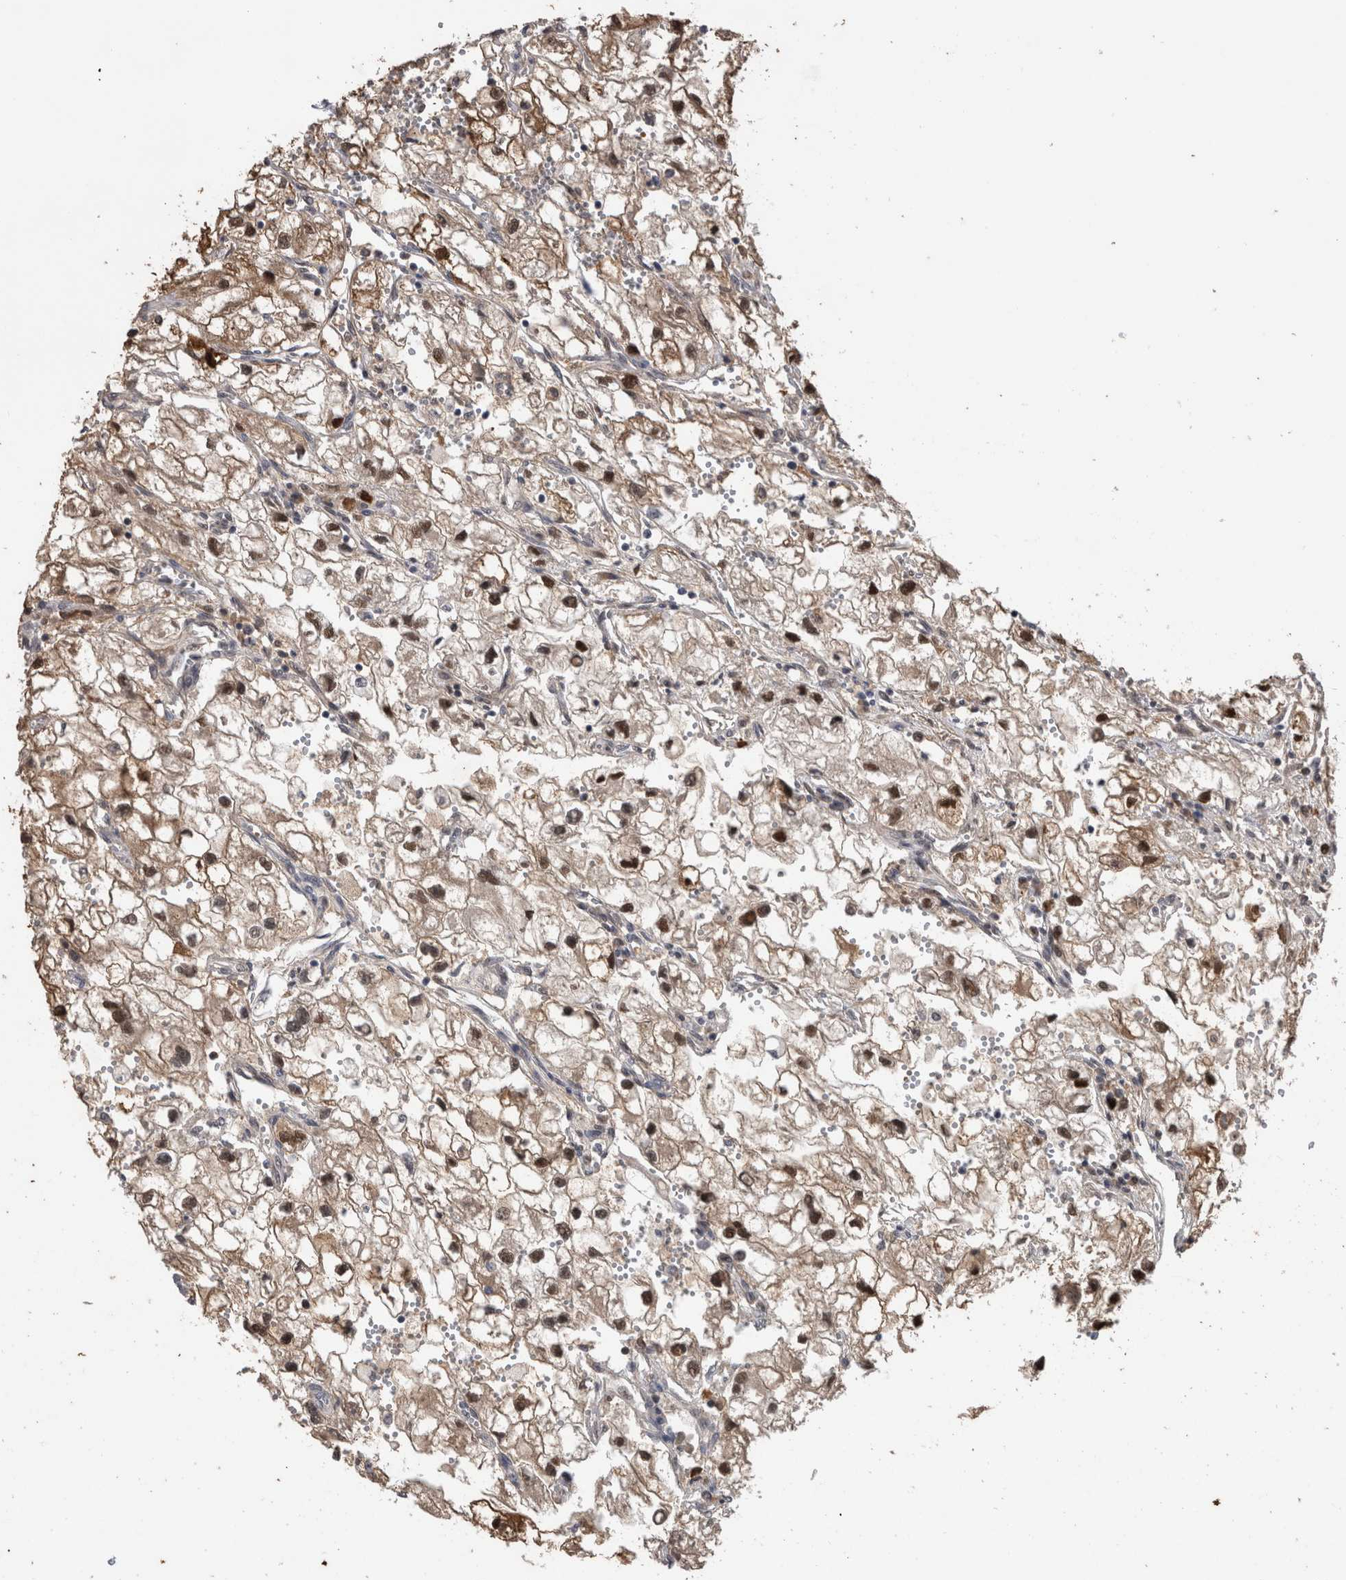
{"staining": {"intensity": "strong", "quantity": ">75%", "location": "cytoplasmic/membranous,nuclear"}, "tissue": "renal cancer", "cell_type": "Tumor cells", "image_type": "cancer", "snomed": [{"axis": "morphology", "description": "Adenocarcinoma, NOS"}, {"axis": "topography", "description": "Kidney"}], "caption": "A high amount of strong cytoplasmic/membranous and nuclear expression is identified in about >75% of tumor cells in renal adenocarcinoma tissue. Using DAB (brown) and hematoxylin (blue) stains, captured at high magnification using brightfield microscopy.", "gene": "USH1G", "patient": {"sex": "female", "age": 70}}